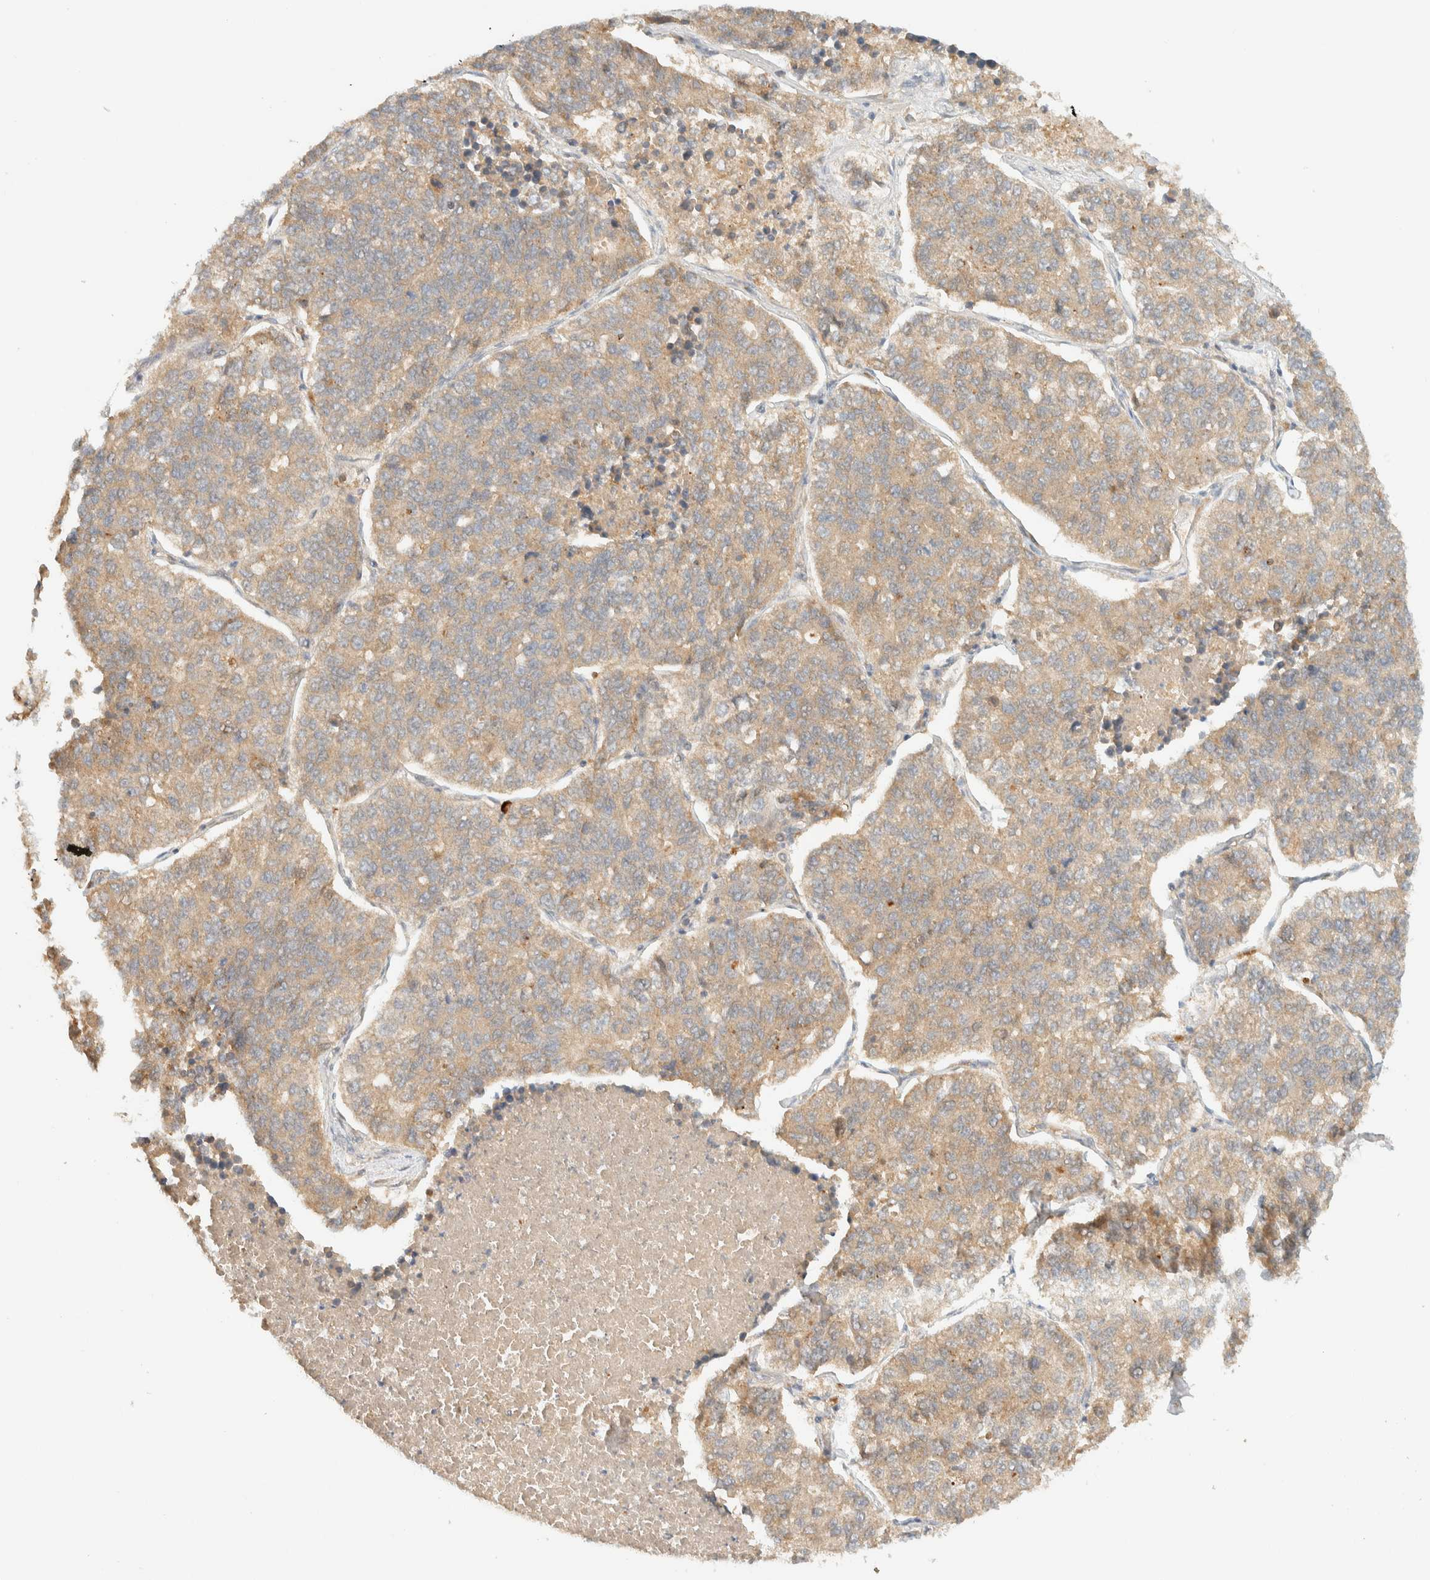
{"staining": {"intensity": "weak", "quantity": ">75%", "location": "cytoplasmic/membranous"}, "tissue": "lung cancer", "cell_type": "Tumor cells", "image_type": "cancer", "snomed": [{"axis": "morphology", "description": "Adenocarcinoma, NOS"}, {"axis": "topography", "description": "Lung"}], "caption": "This is an image of immunohistochemistry (IHC) staining of lung cancer (adenocarcinoma), which shows weak expression in the cytoplasmic/membranous of tumor cells.", "gene": "ZBTB34", "patient": {"sex": "male", "age": 49}}